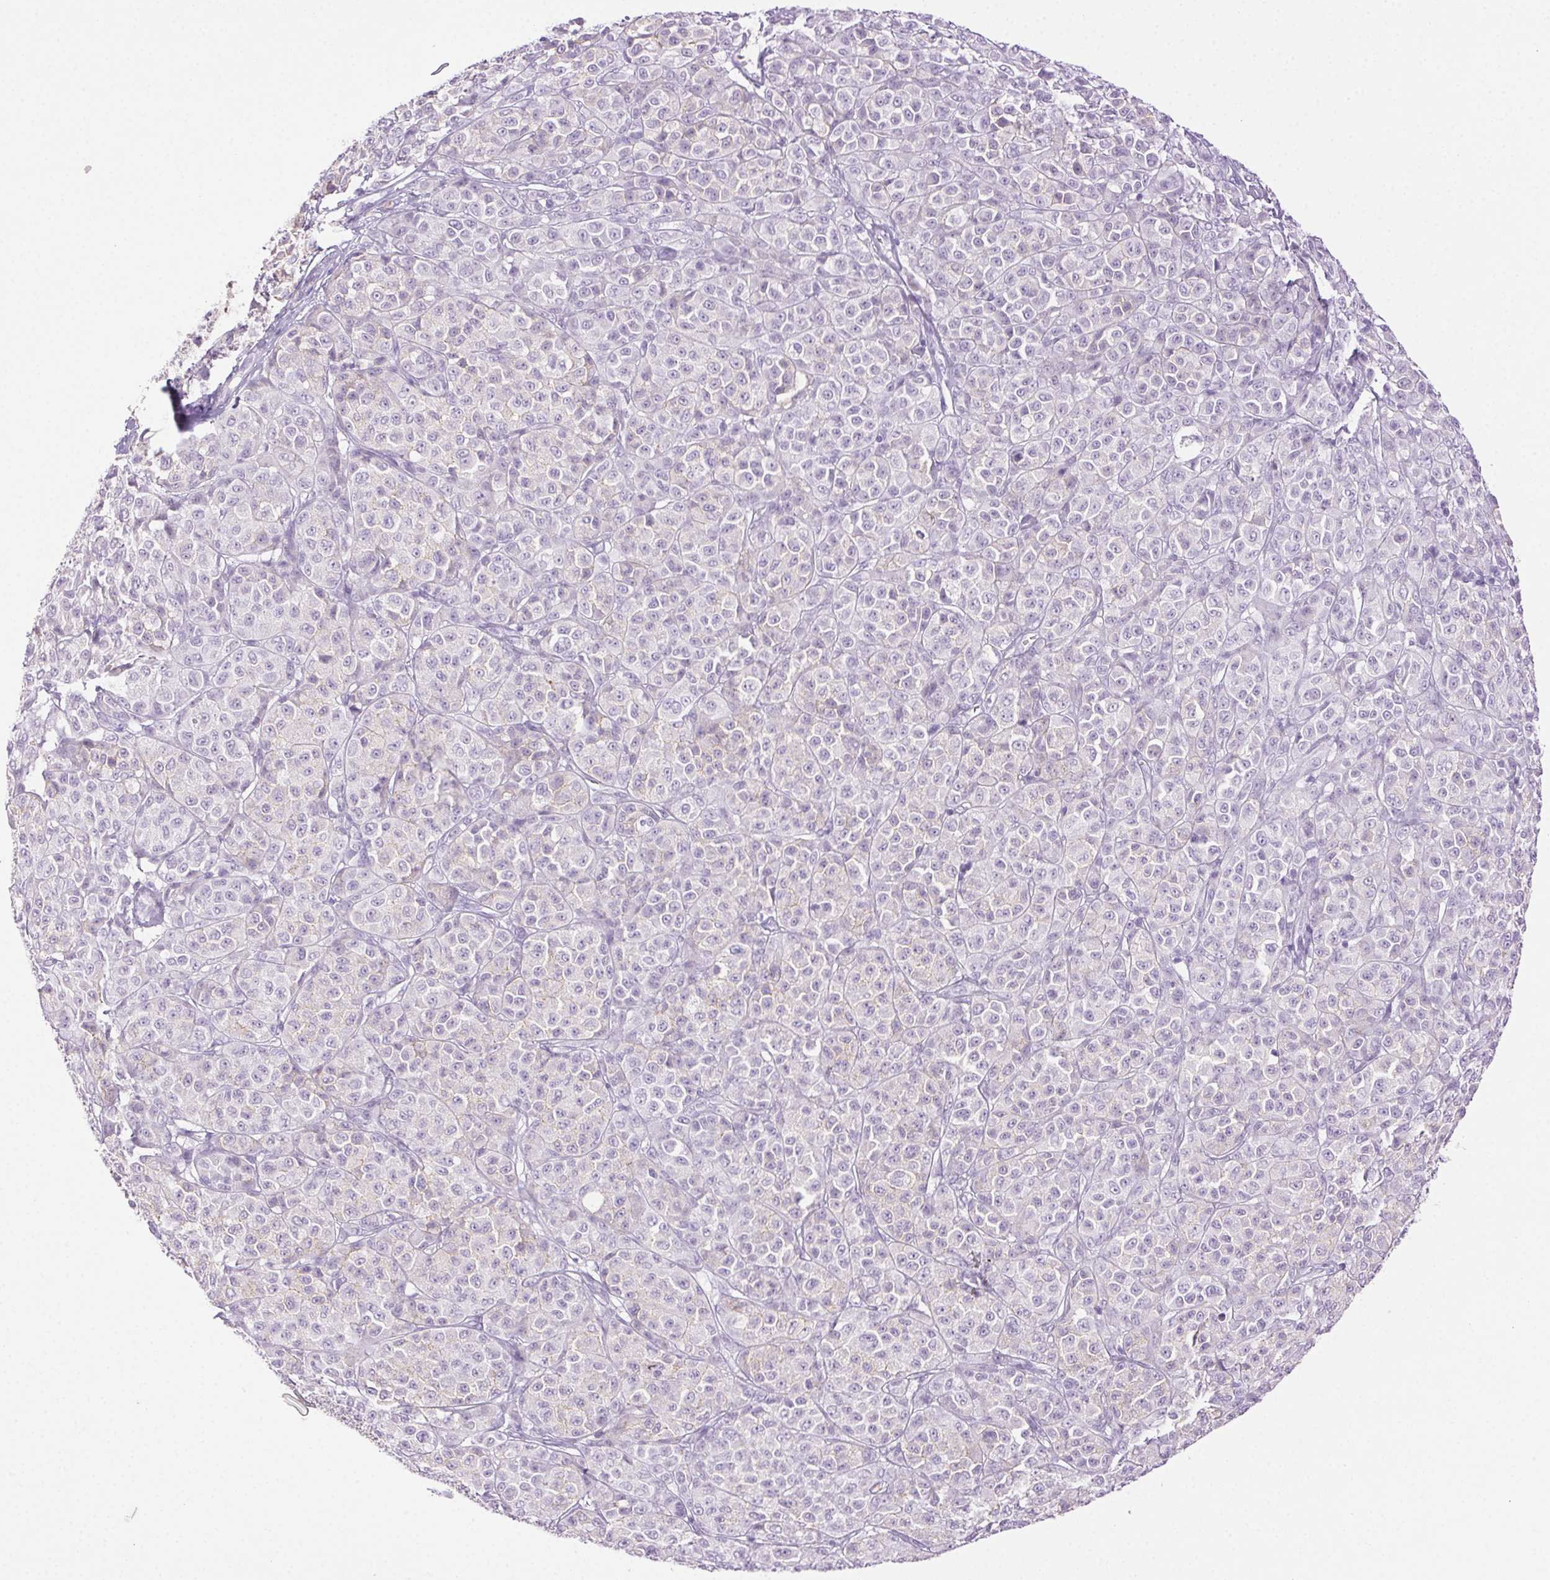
{"staining": {"intensity": "negative", "quantity": "none", "location": "none"}, "tissue": "melanoma", "cell_type": "Tumor cells", "image_type": "cancer", "snomed": [{"axis": "morphology", "description": "Malignant melanoma, NOS"}, {"axis": "topography", "description": "Skin"}], "caption": "Photomicrograph shows no significant protein positivity in tumor cells of malignant melanoma.", "gene": "CLDN10", "patient": {"sex": "male", "age": 89}}